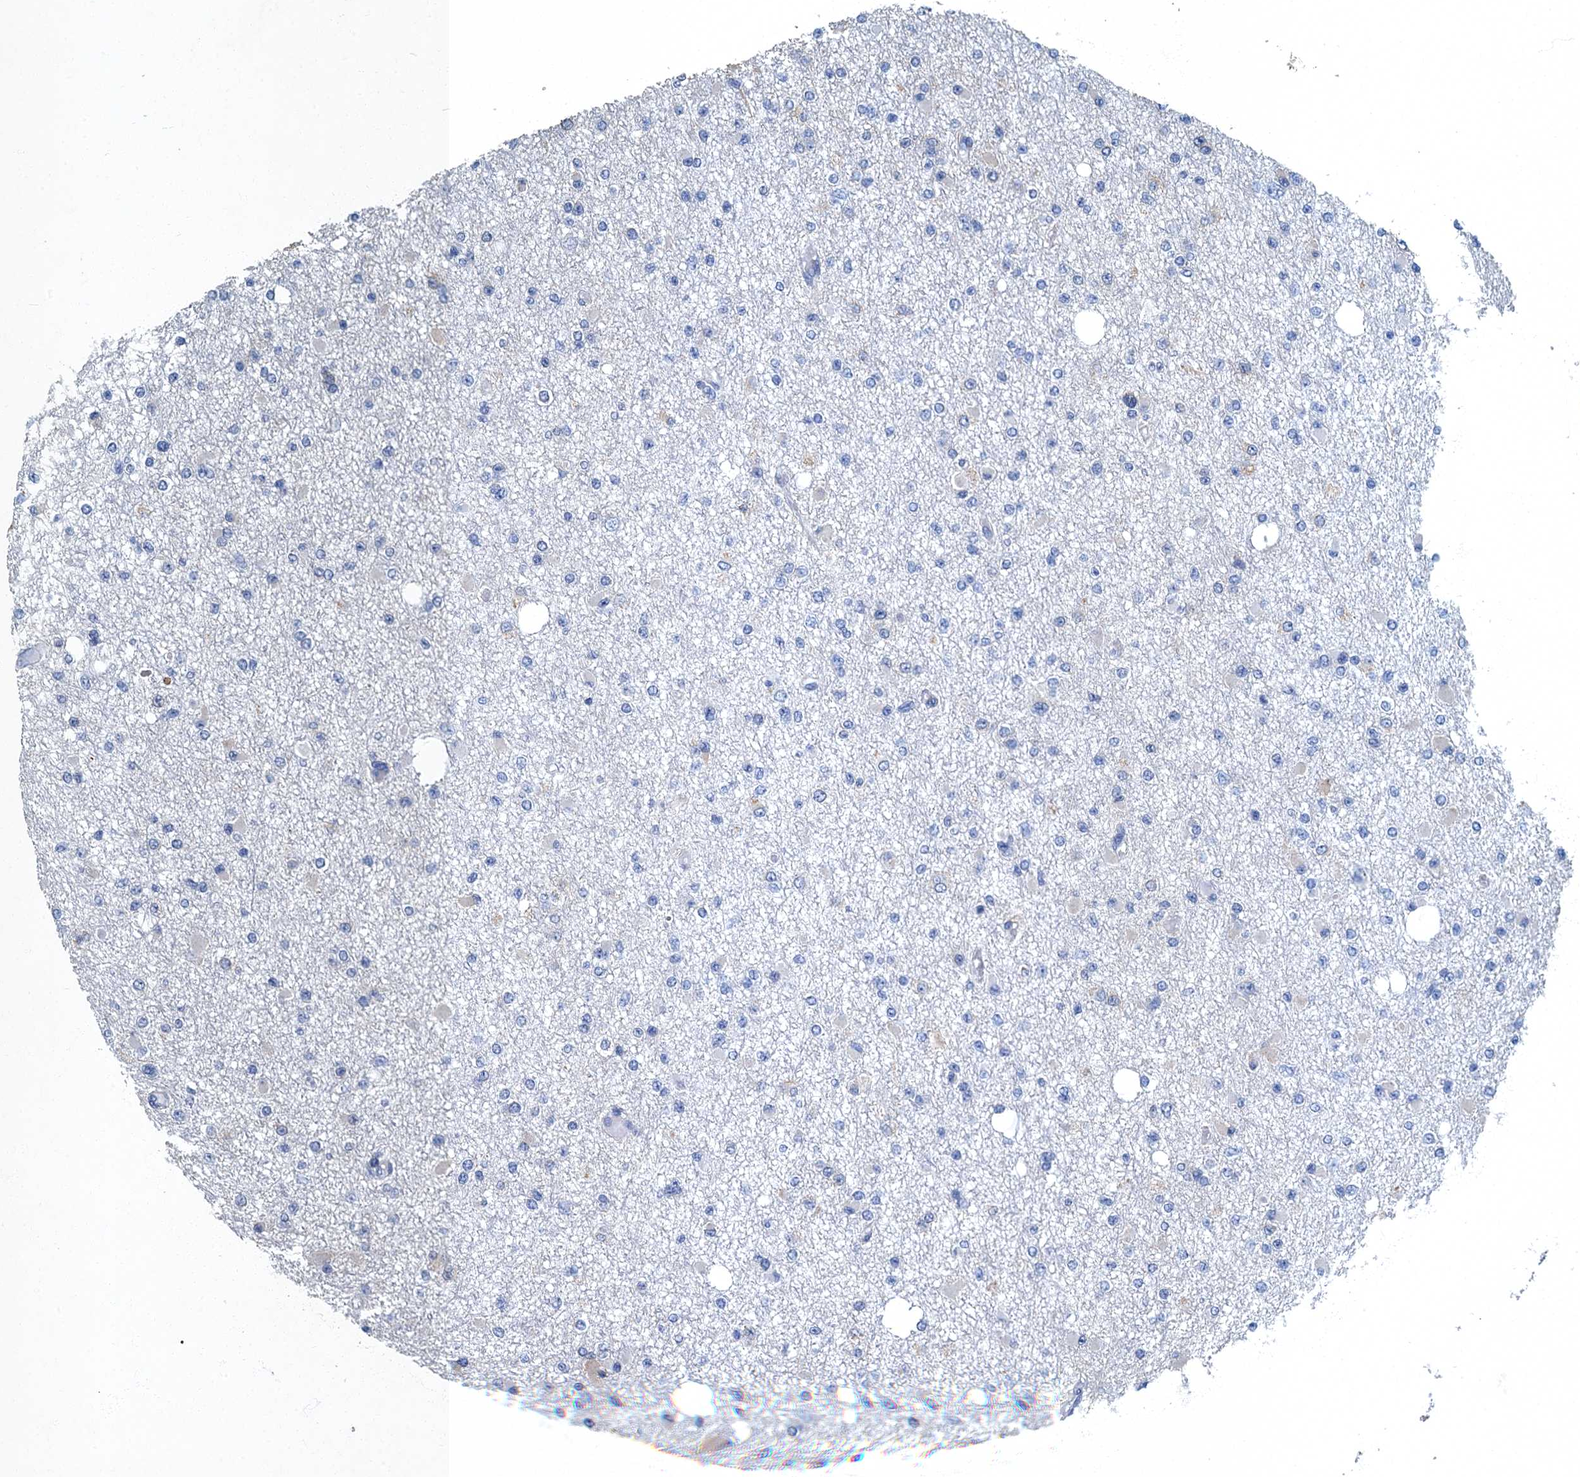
{"staining": {"intensity": "negative", "quantity": "none", "location": "none"}, "tissue": "glioma", "cell_type": "Tumor cells", "image_type": "cancer", "snomed": [{"axis": "morphology", "description": "Glioma, malignant, Low grade"}, {"axis": "topography", "description": "Brain"}], "caption": "IHC of human low-grade glioma (malignant) exhibits no staining in tumor cells.", "gene": "GADL1", "patient": {"sex": "female", "age": 22}}